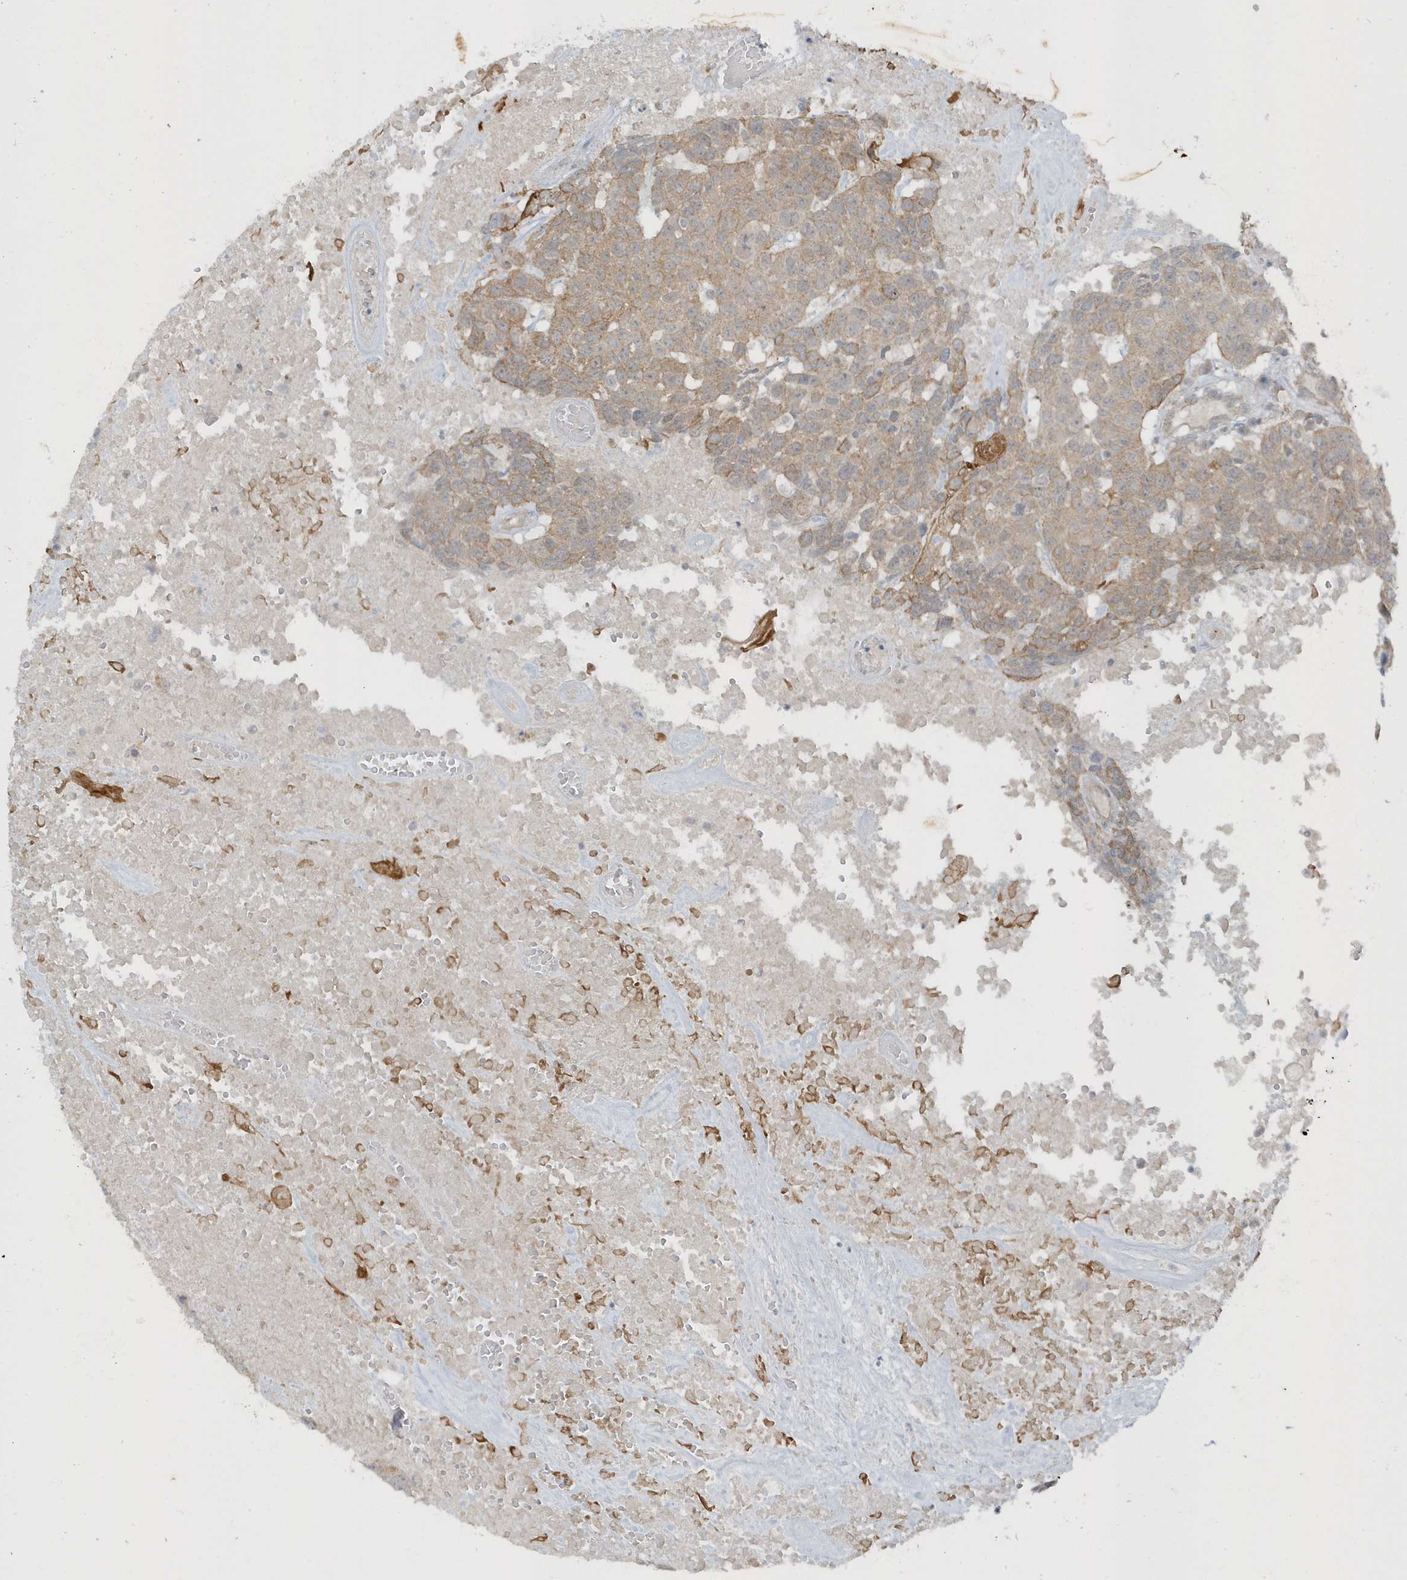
{"staining": {"intensity": "weak", "quantity": ">75%", "location": "cytoplasmic/membranous"}, "tissue": "head and neck cancer", "cell_type": "Tumor cells", "image_type": "cancer", "snomed": [{"axis": "morphology", "description": "Squamous cell carcinoma, NOS"}, {"axis": "topography", "description": "Head-Neck"}], "caption": "Weak cytoplasmic/membranous staining is appreciated in approximately >75% of tumor cells in head and neck cancer. The protein is stained brown, and the nuclei are stained in blue (DAB (3,3'-diaminobenzidine) IHC with brightfield microscopy, high magnification).", "gene": "PARD3B", "patient": {"sex": "male", "age": 66}}